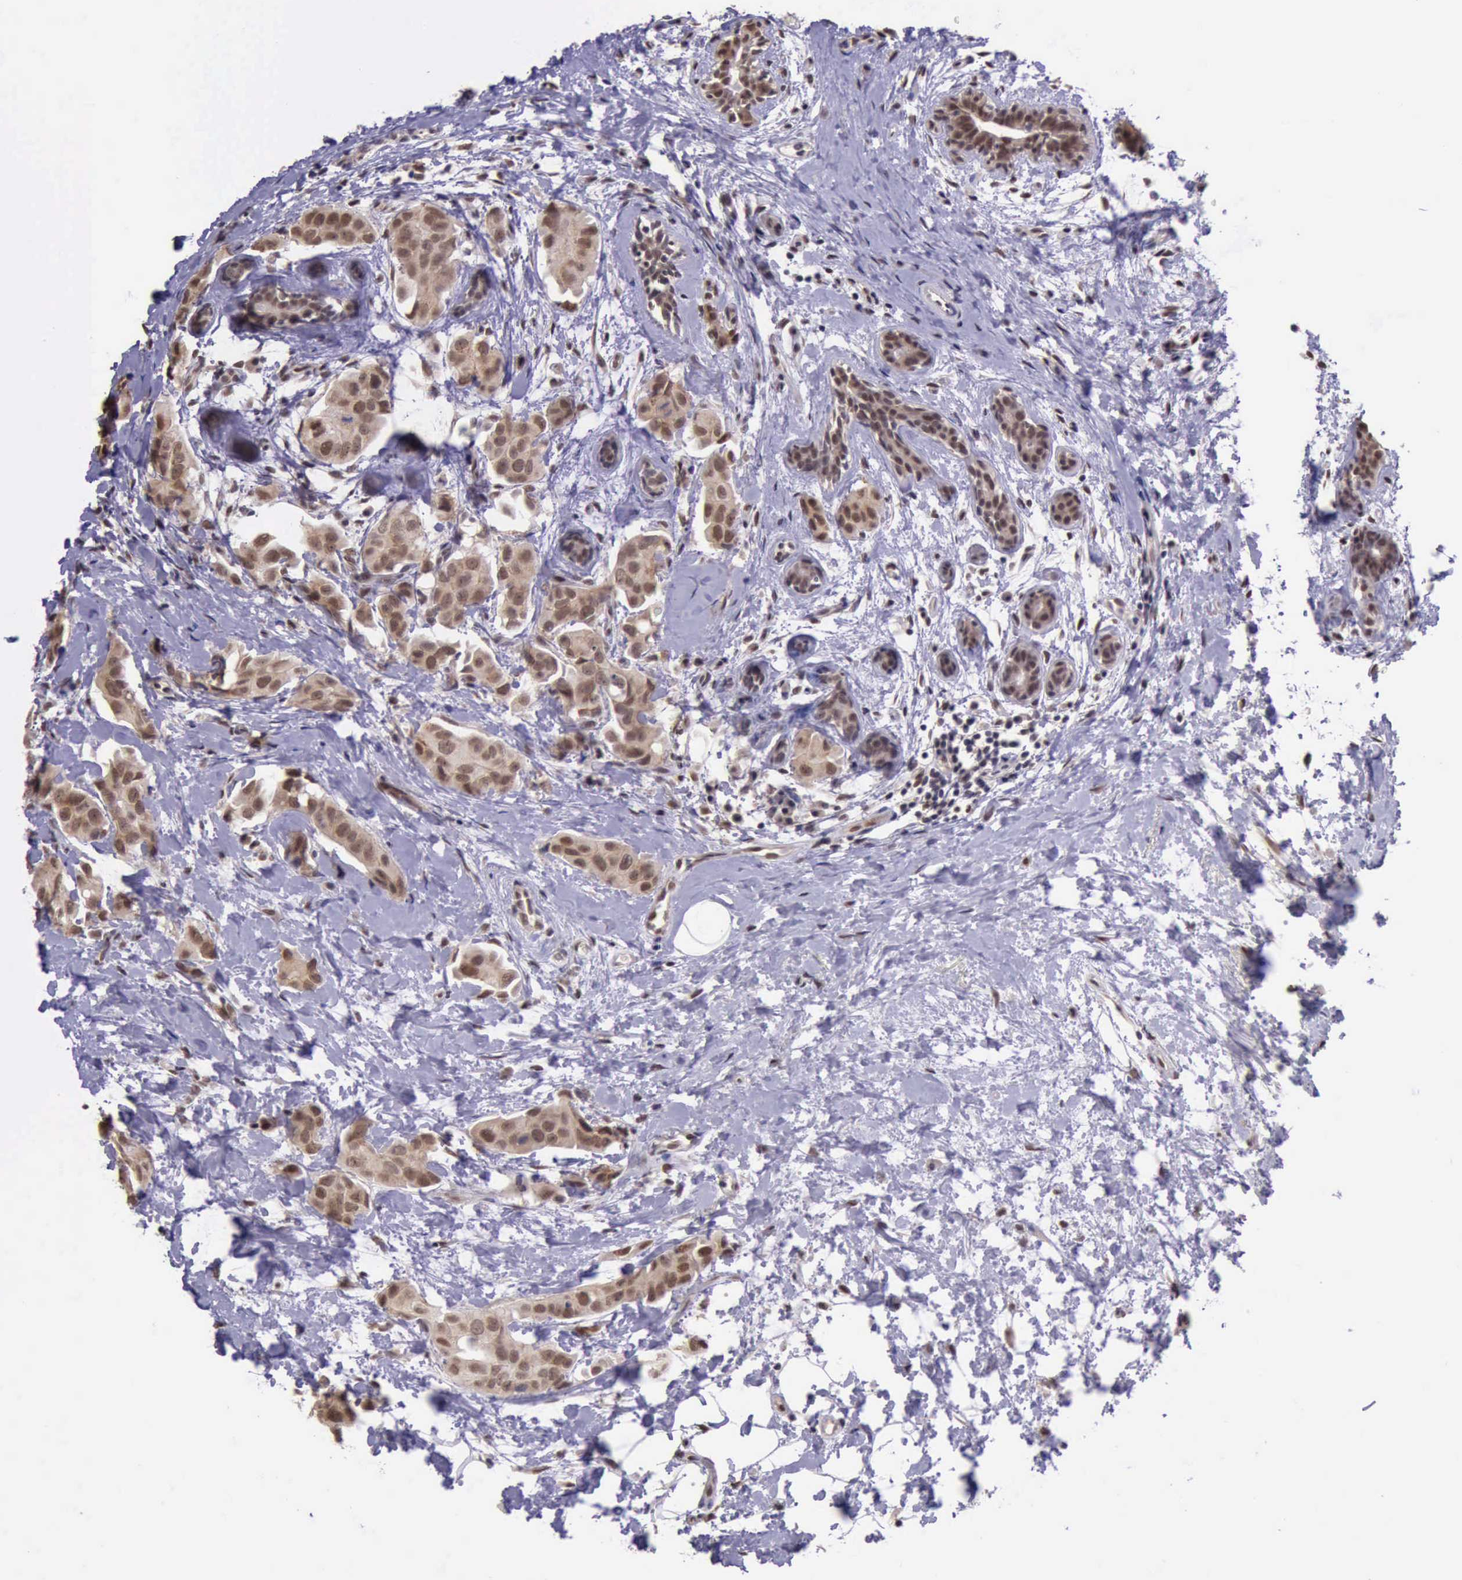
{"staining": {"intensity": "moderate", "quantity": ">75%", "location": "cytoplasmic/membranous,nuclear"}, "tissue": "breast cancer", "cell_type": "Tumor cells", "image_type": "cancer", "snomed": [{"axis": "morphology", "description": "Duct carcinoma"}, {"axis": "topography", "description": "Breast"}], "caption": "Immunohistochemistry (IHC) image of human breast cancer stained for a protein (brown), which displays medium levels of moderate cytoplasmic/membranous and nuclear staining in approximately >75% of tumor cells.", "gene": "PRPF39", "patient": {"sex": "female", "age": 40}}